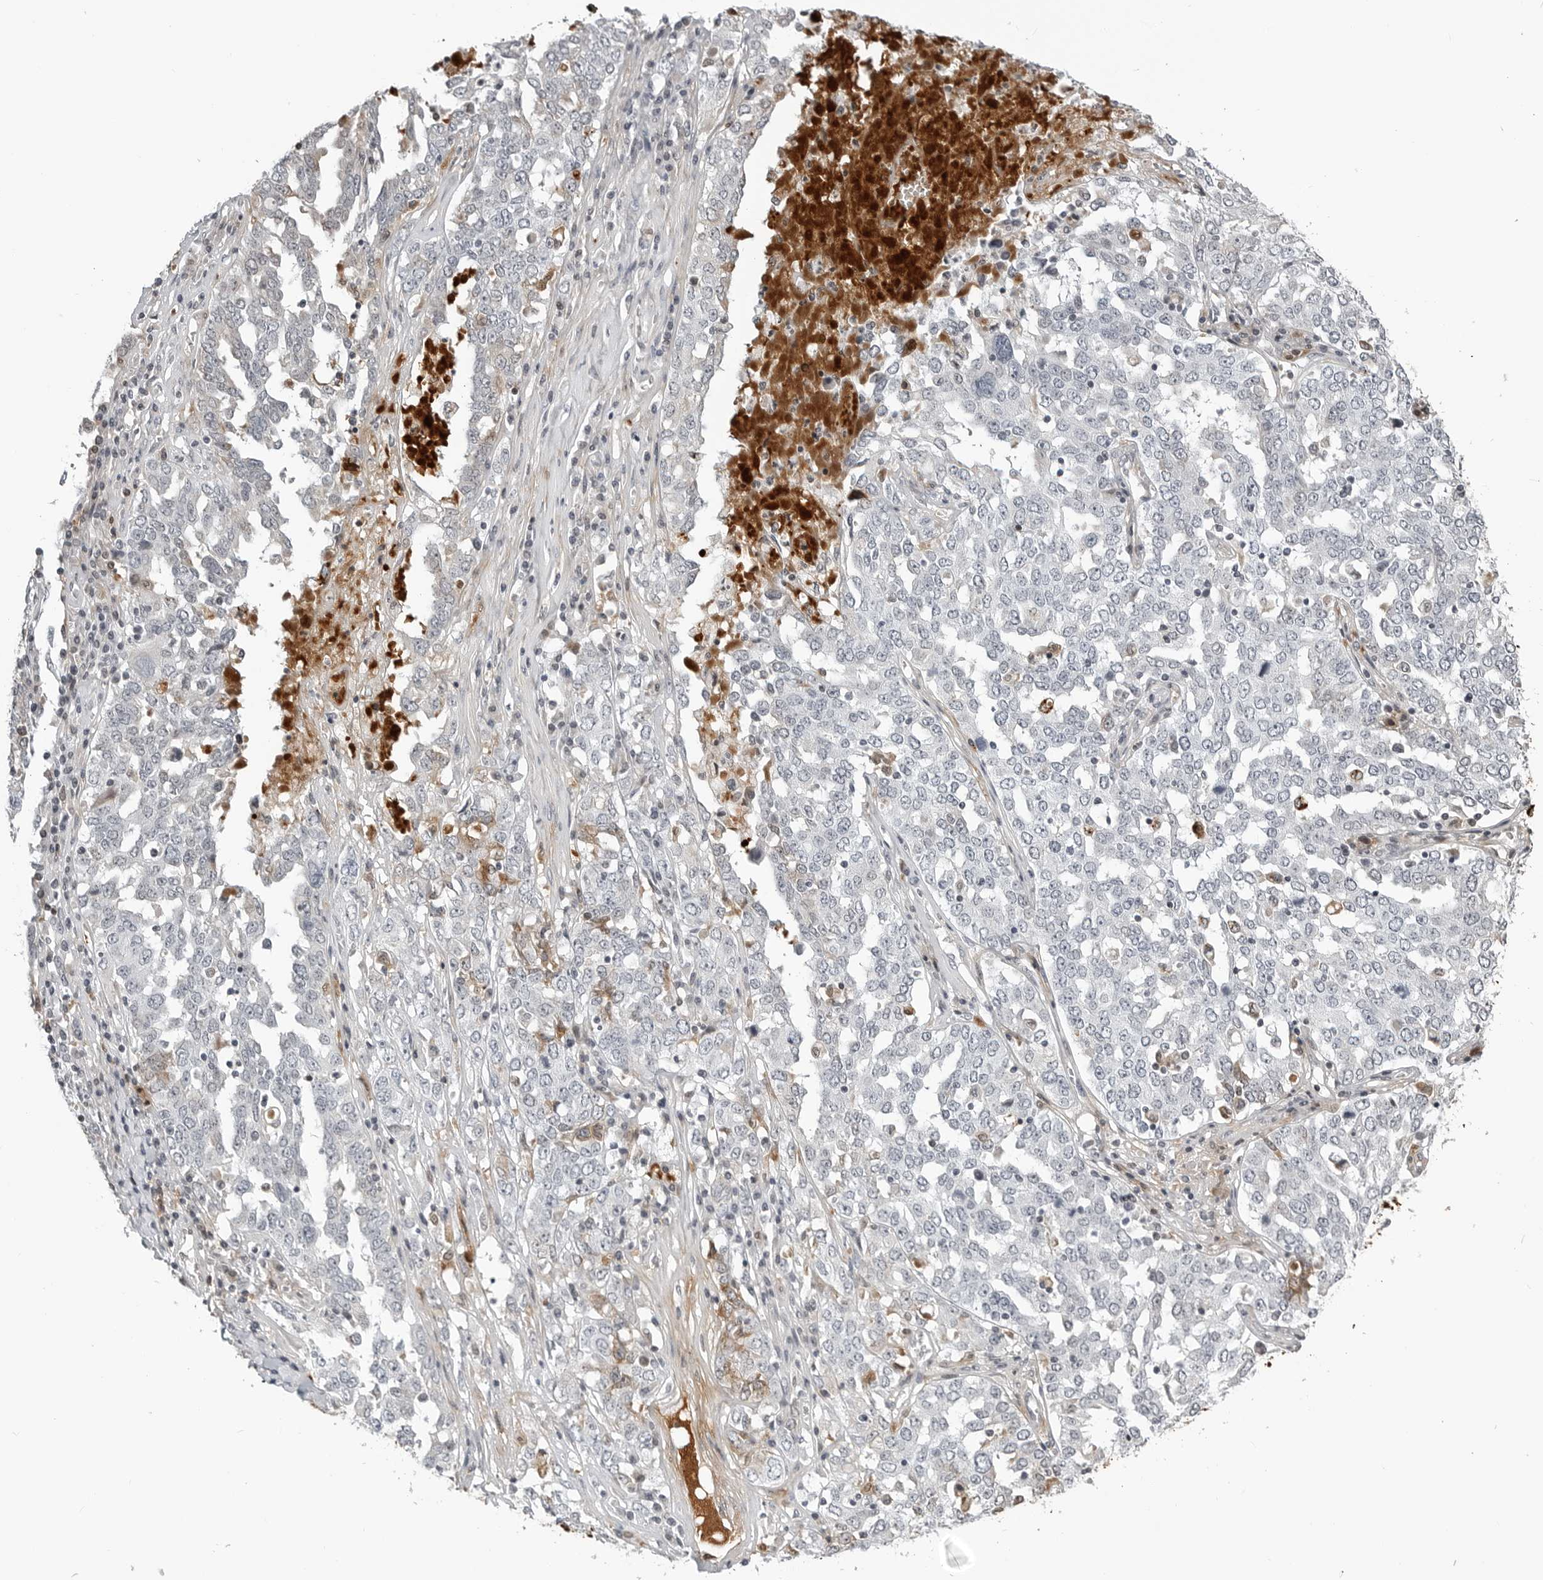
{"staining": {"intensity": "negative", "quantity": "none", "location": "none"}, "tissue": "ovarian cancer", "cell_type": "Tumor cells", "image_type": "cancer", "snomed": [{"axis": "morphology", "description": "Carcinoma, endometroid"}, {"axis": "topography", "description": "Ovary"}], "caption": "A micrograph of human endometroid carcinoma (ovarian) is negative for staining in tumor cells.", "gene": "CXCR5", "patient": {"sex": "female", "age": 62}}